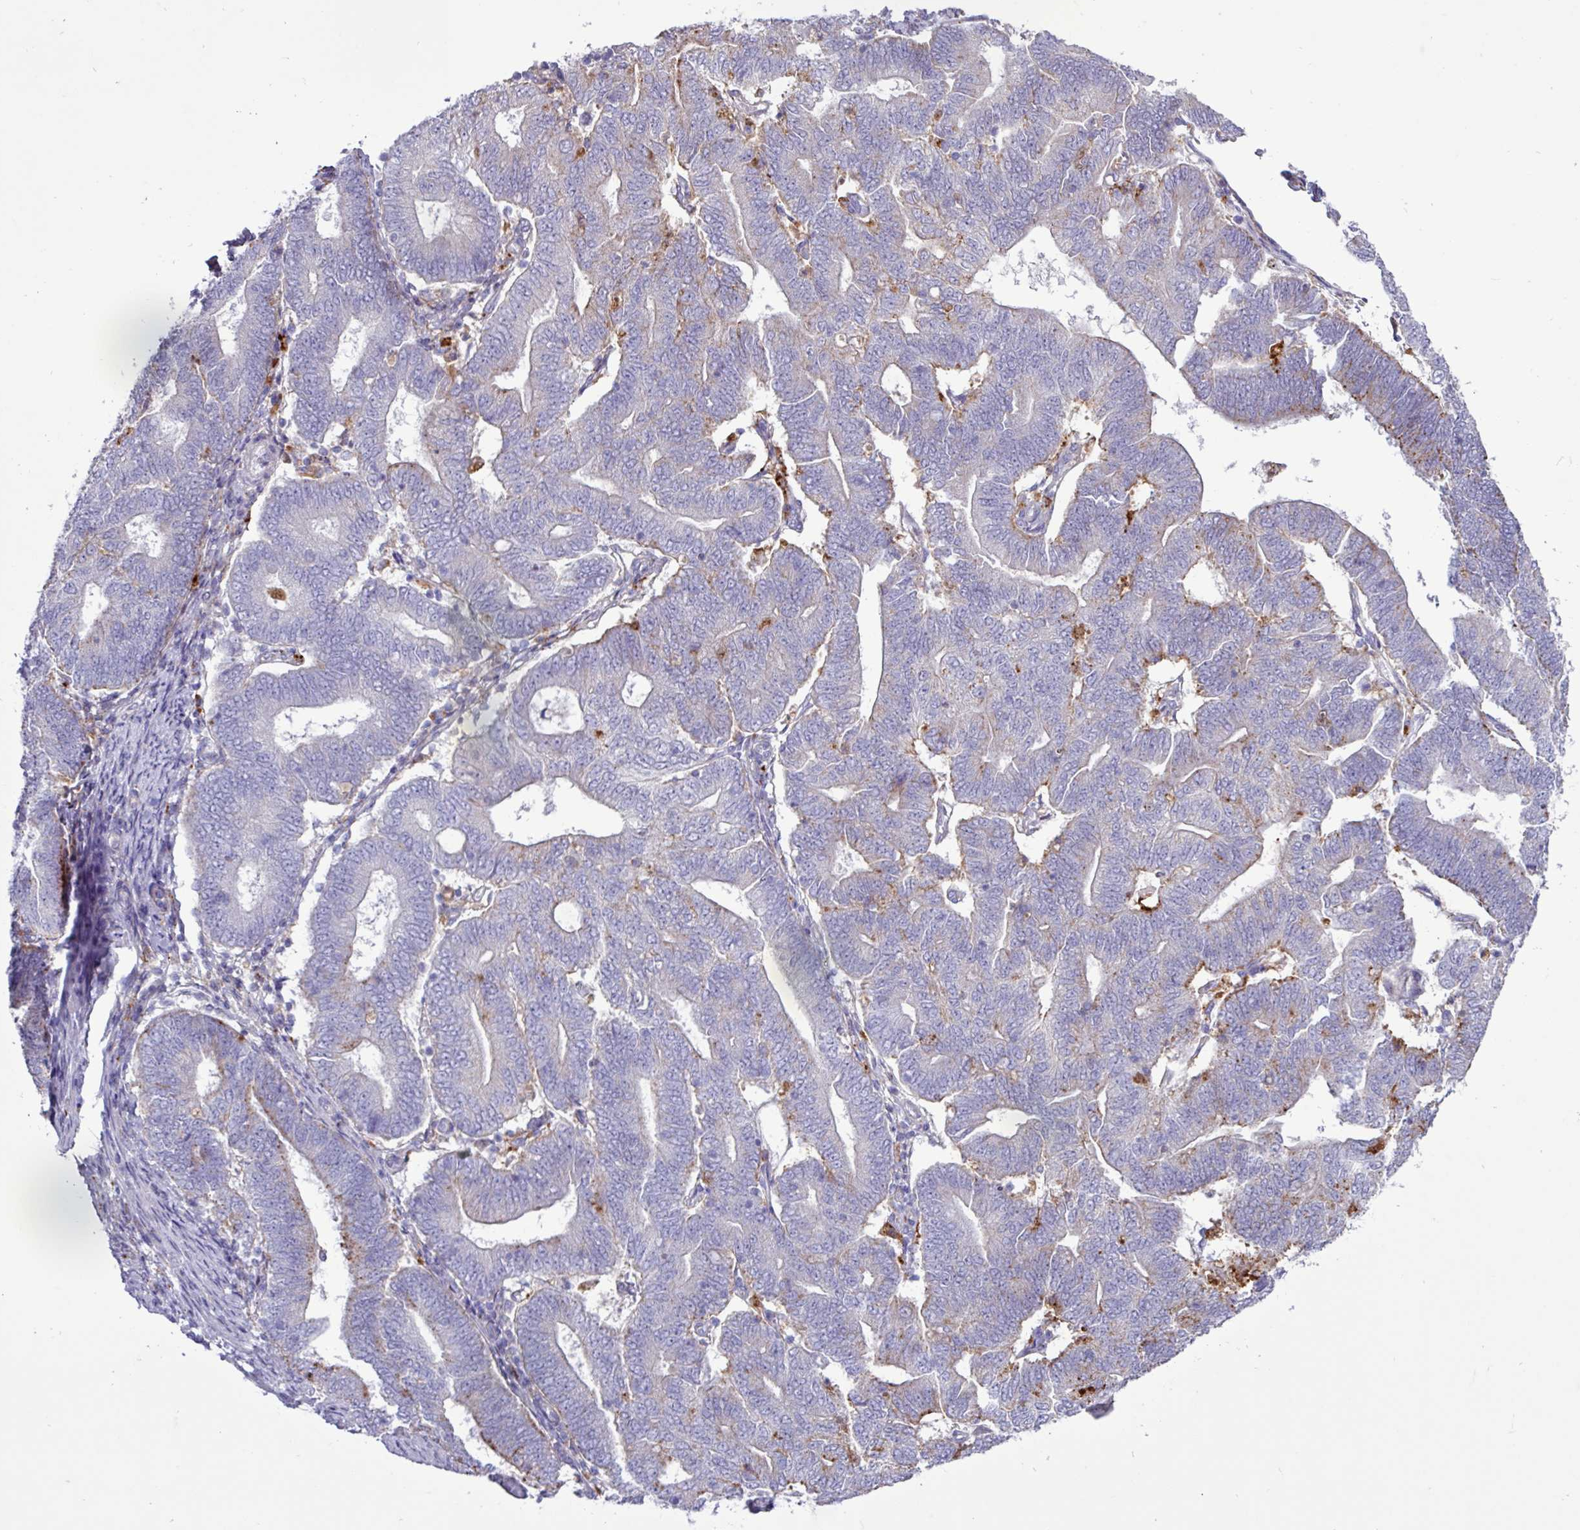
{"staining": {"intensity": "moderate", "quantity": "<25%", "location": "cytoplasmic/membranous"}, "tissue": "endometrial cancer", "cell_type": "Tumor cells", "image_type": "cancer", "snomed": [{"axis": "morphology", "description": "Adenocarcinoma, NOS"}, {"axis": "topography", "description": "Endometrium"}], "caption": "IHC photomicrograph of human adenocarcinoma (endometrial) stained for a protein (brown), which shows low levels of moderate cytoplasmic/membranous expression in approximately <25% of tumor cells.", "gene": "AMIGO2", "patient": {"sex": "female", "age": 70}}